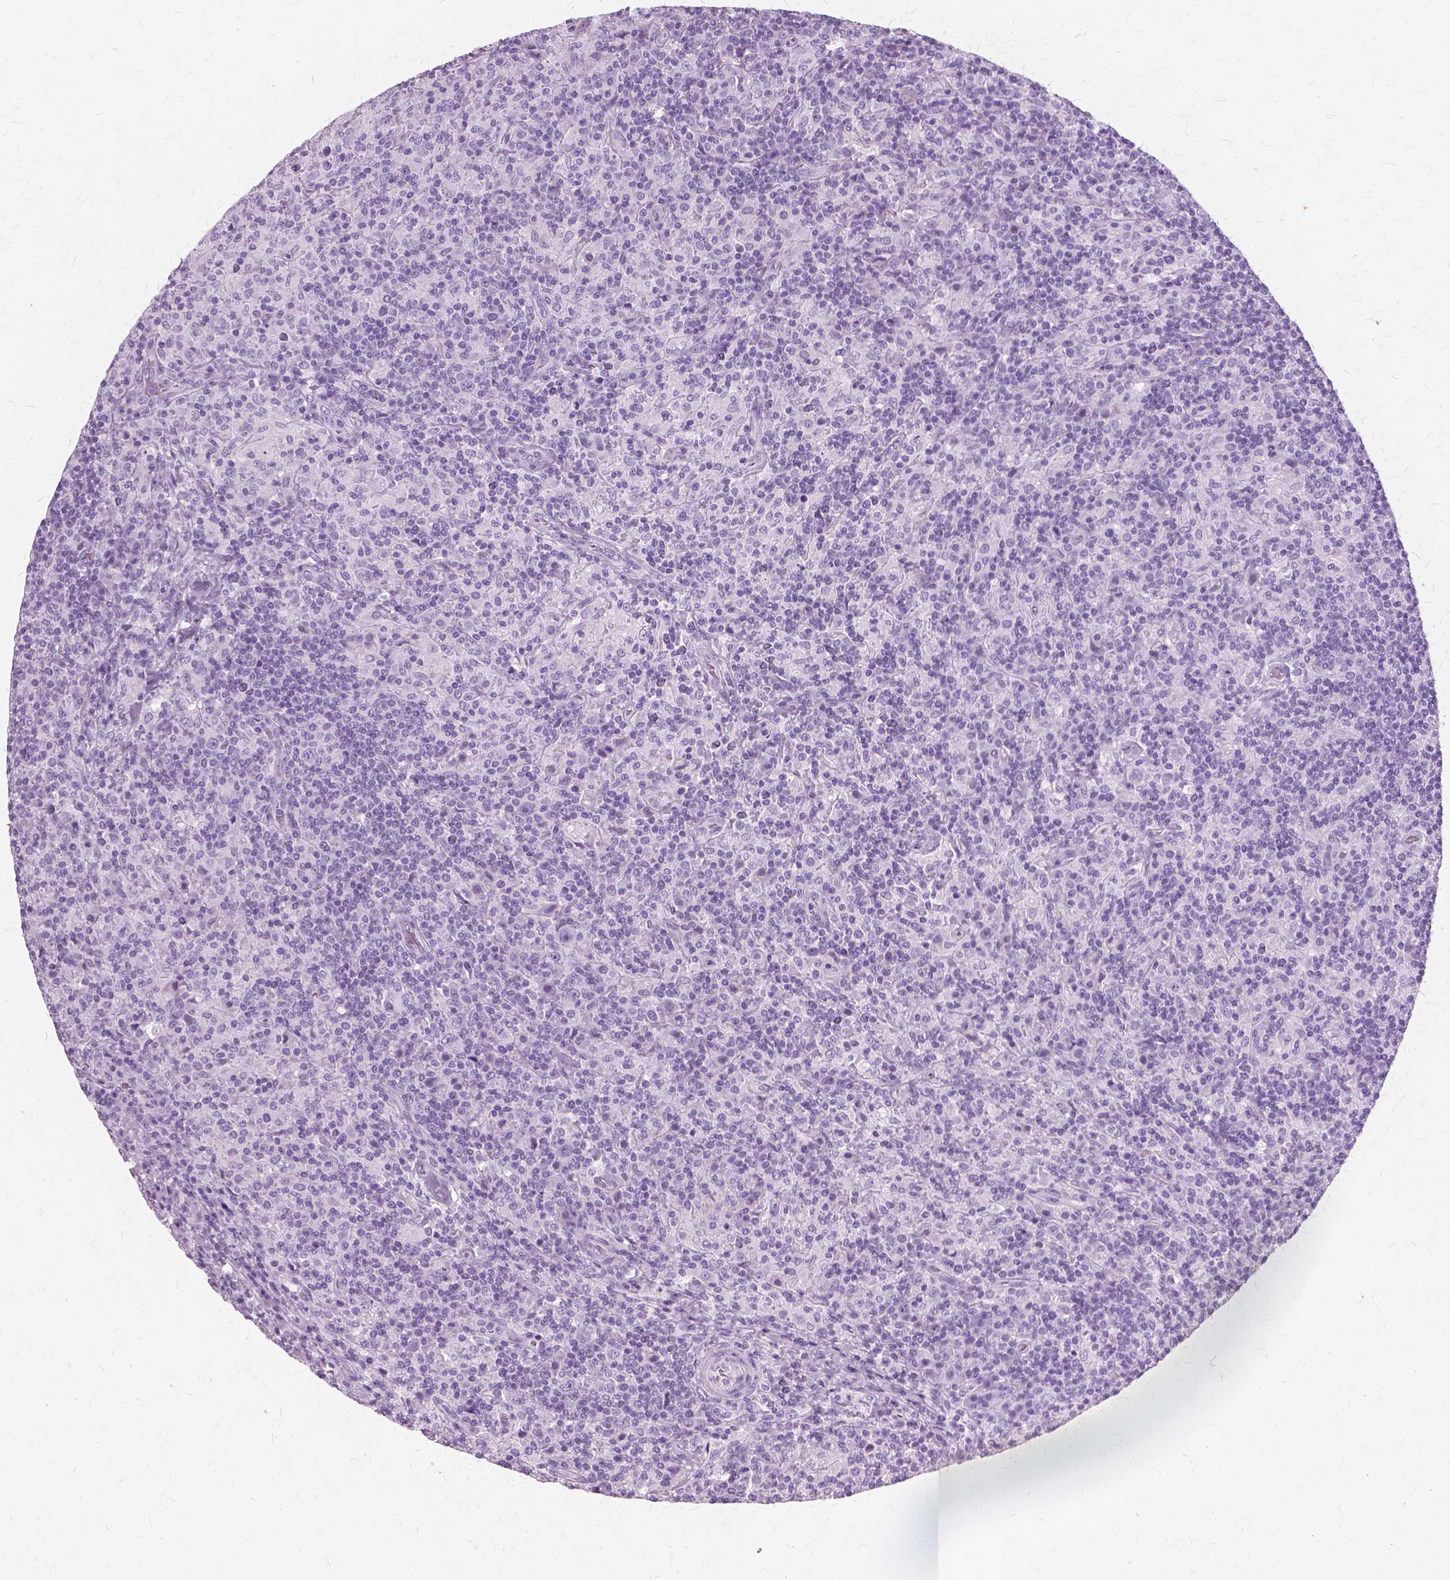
{"staining": {"intensity": "negative", "quantity": "none", "location": "none"}, "tissue": "lymphoma", "cell_type": "Tumor cells", "image_type": "cancer", "snomed": [{"axis": "morphology", "description": "Hodgkin's disease, NOS"}, {"axis": "topography", "description": "Lymph node"}], "caption": "This photomicrograph is of lymphoma stained with immunohistochemistry to label a protein in brown with the nuclei are counter-stained blue. There is no expression in tumor cells.", "gene": "SFTPD", "patient": {"sex": "male", "age": 70}}